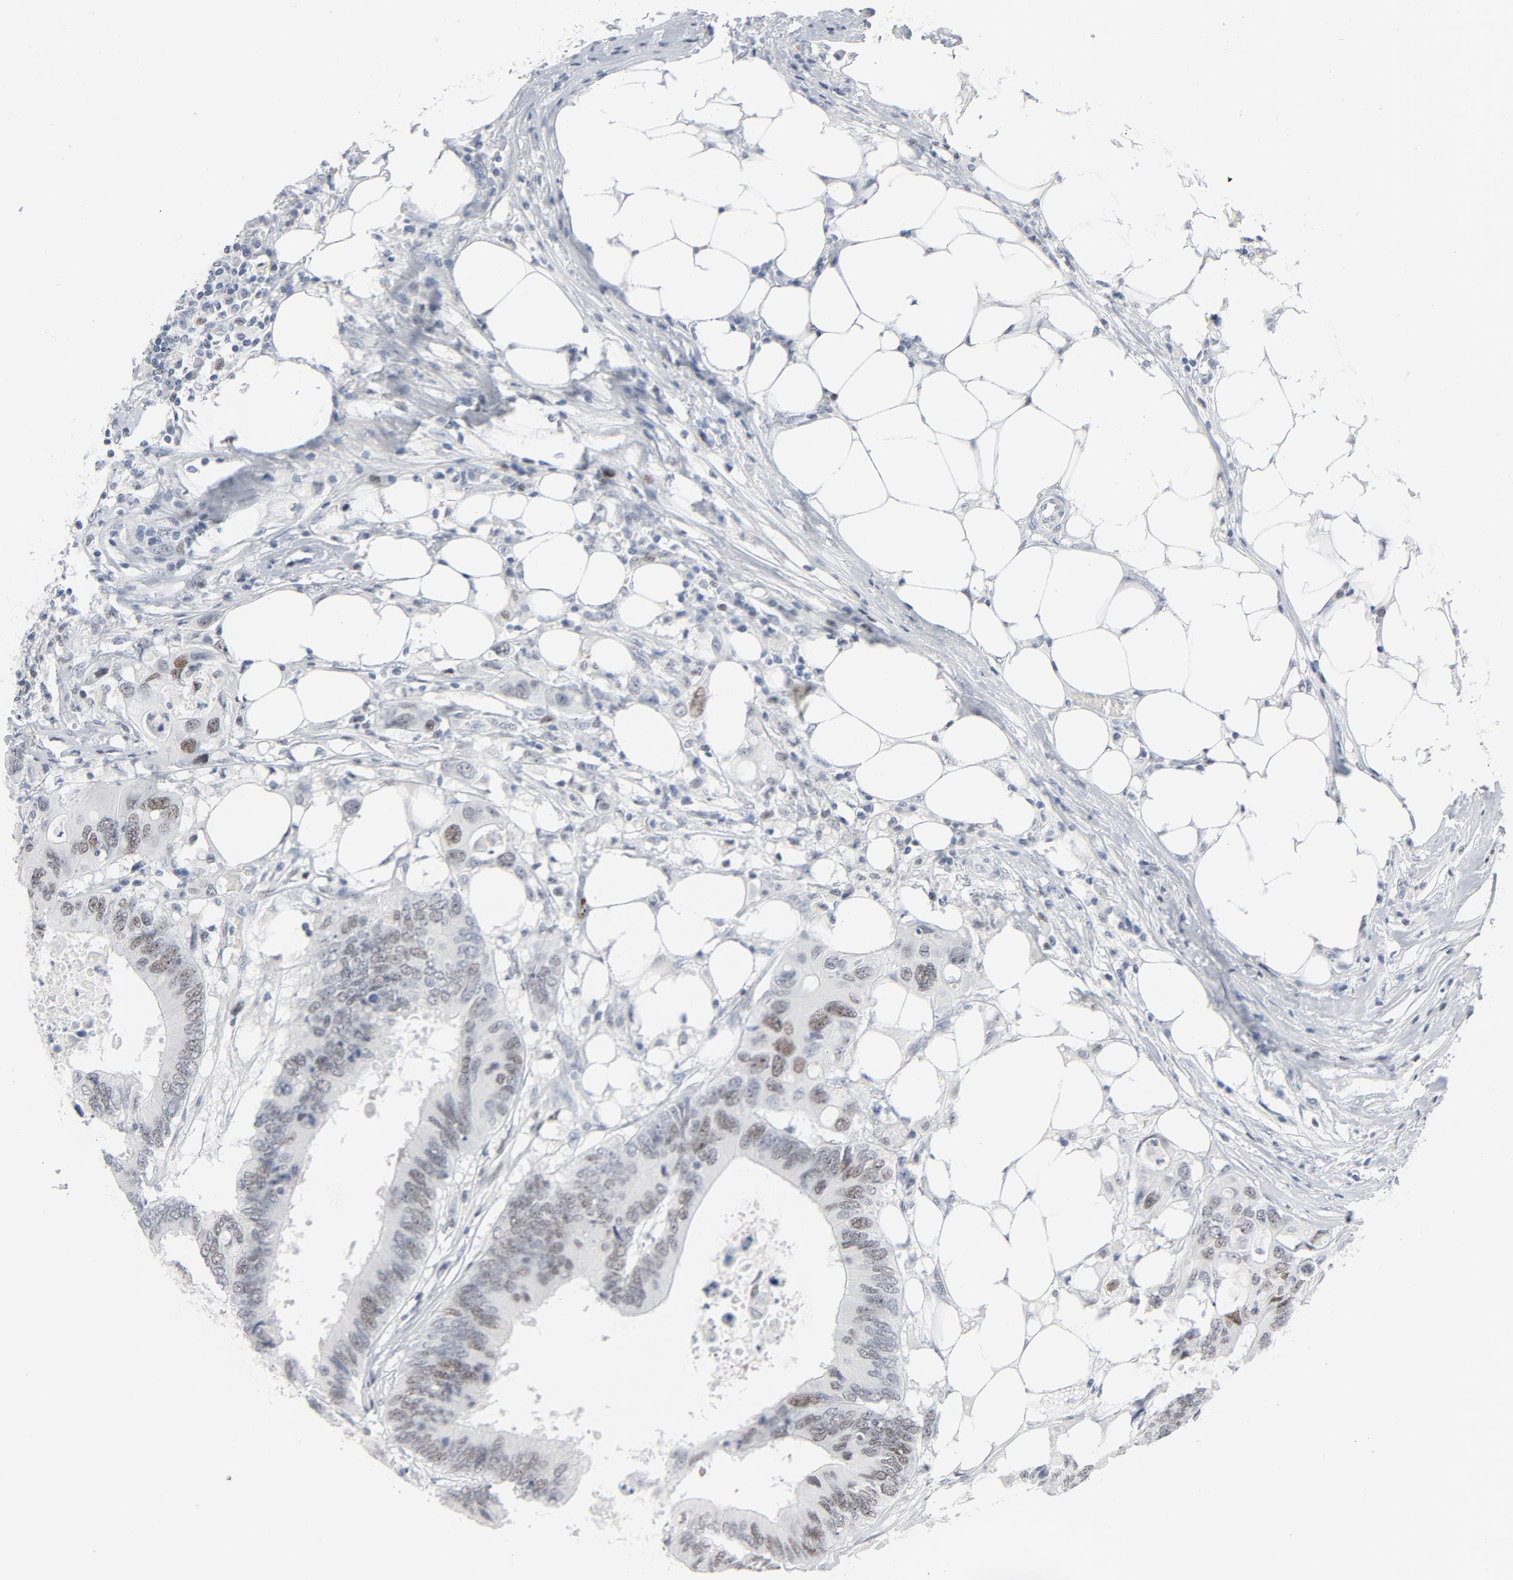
{"staining": {"intensity": "moderate", "quantity": "25%-75%", "location": "nuclear"}, "tissue": "colorectal cancer", "cell_type": "Tumor cells", "image_type": "cancer", "snomed": [{"axis": "morphology", "description": "Adenocarcinoma, NOS"}, {"axis": "topography", "description": "Colon"}], "caption": "Immunohistochemistry of colorectal cancer exhibits medium levels of moderate nuclear positivity in approximately 25%-75% of tumor cells.", "gene": "POLD1", "patient": {"sex": "male", "age": 71}}